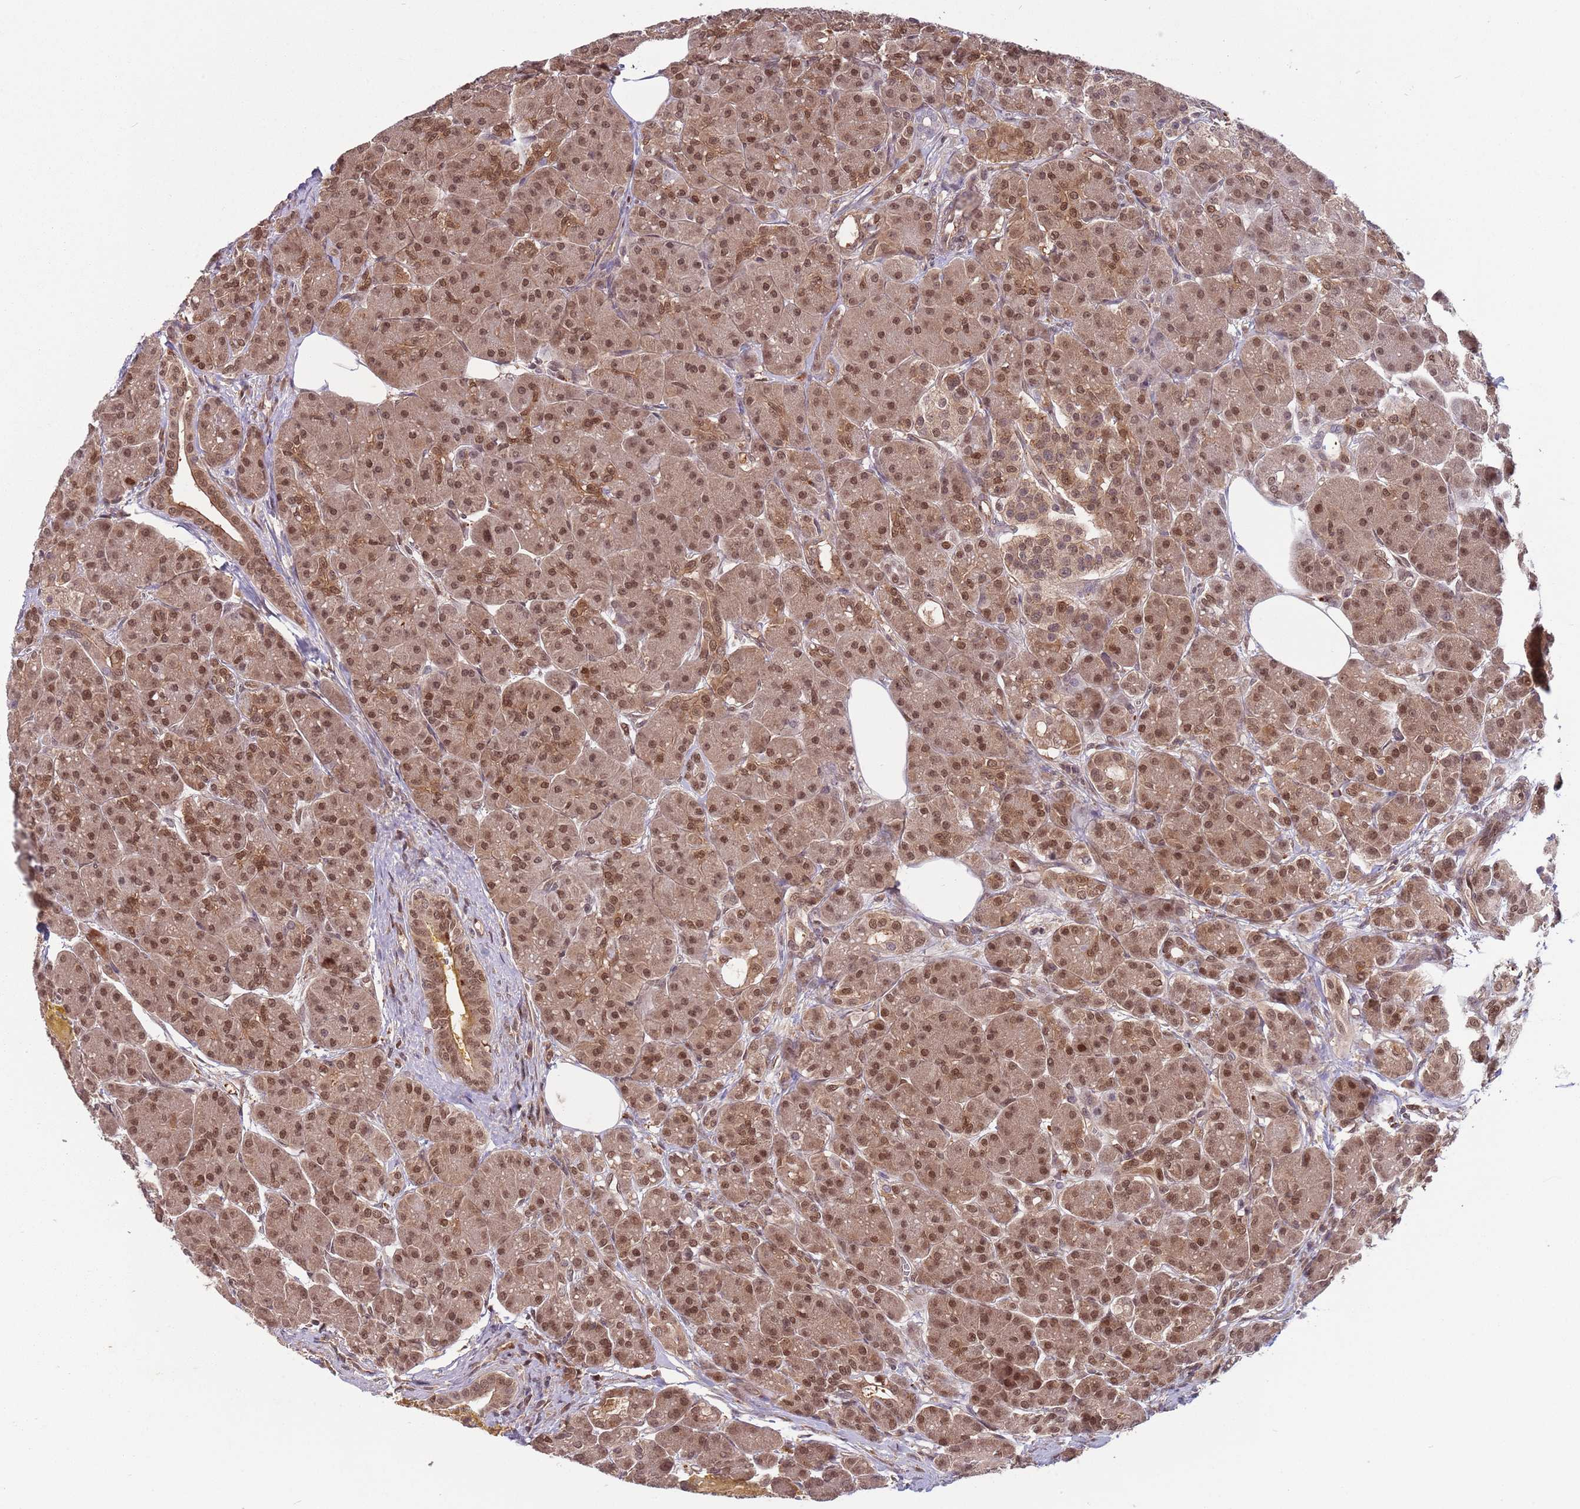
{"staining": {"intensity": "moderate", "quantity": ">75%", "location": "cytoplasmic/membranous,nuclear"}, "tissue": "pancreas", "cell_type": "Exocrine glandular cells", "image_type": "normal", "snomed": [{"axis": "morphology", "description": "Normal tissue, NOS"}, {"axis": "topography", "description": "Pancreas"}], "caption": "High-magnification brightfield microscopy of unremarkable pancreas stained with DAB (3,3'-diaminobenzidine) (brown) and counterstained with hematoxylin (blue). exocrine glandular cells exhibit moderate cytoplasmic/membranous,nuclear staining is seen in about>75% of cells.", "gene": "SALL1", "patient": {"sex": "male", "age": 63}}